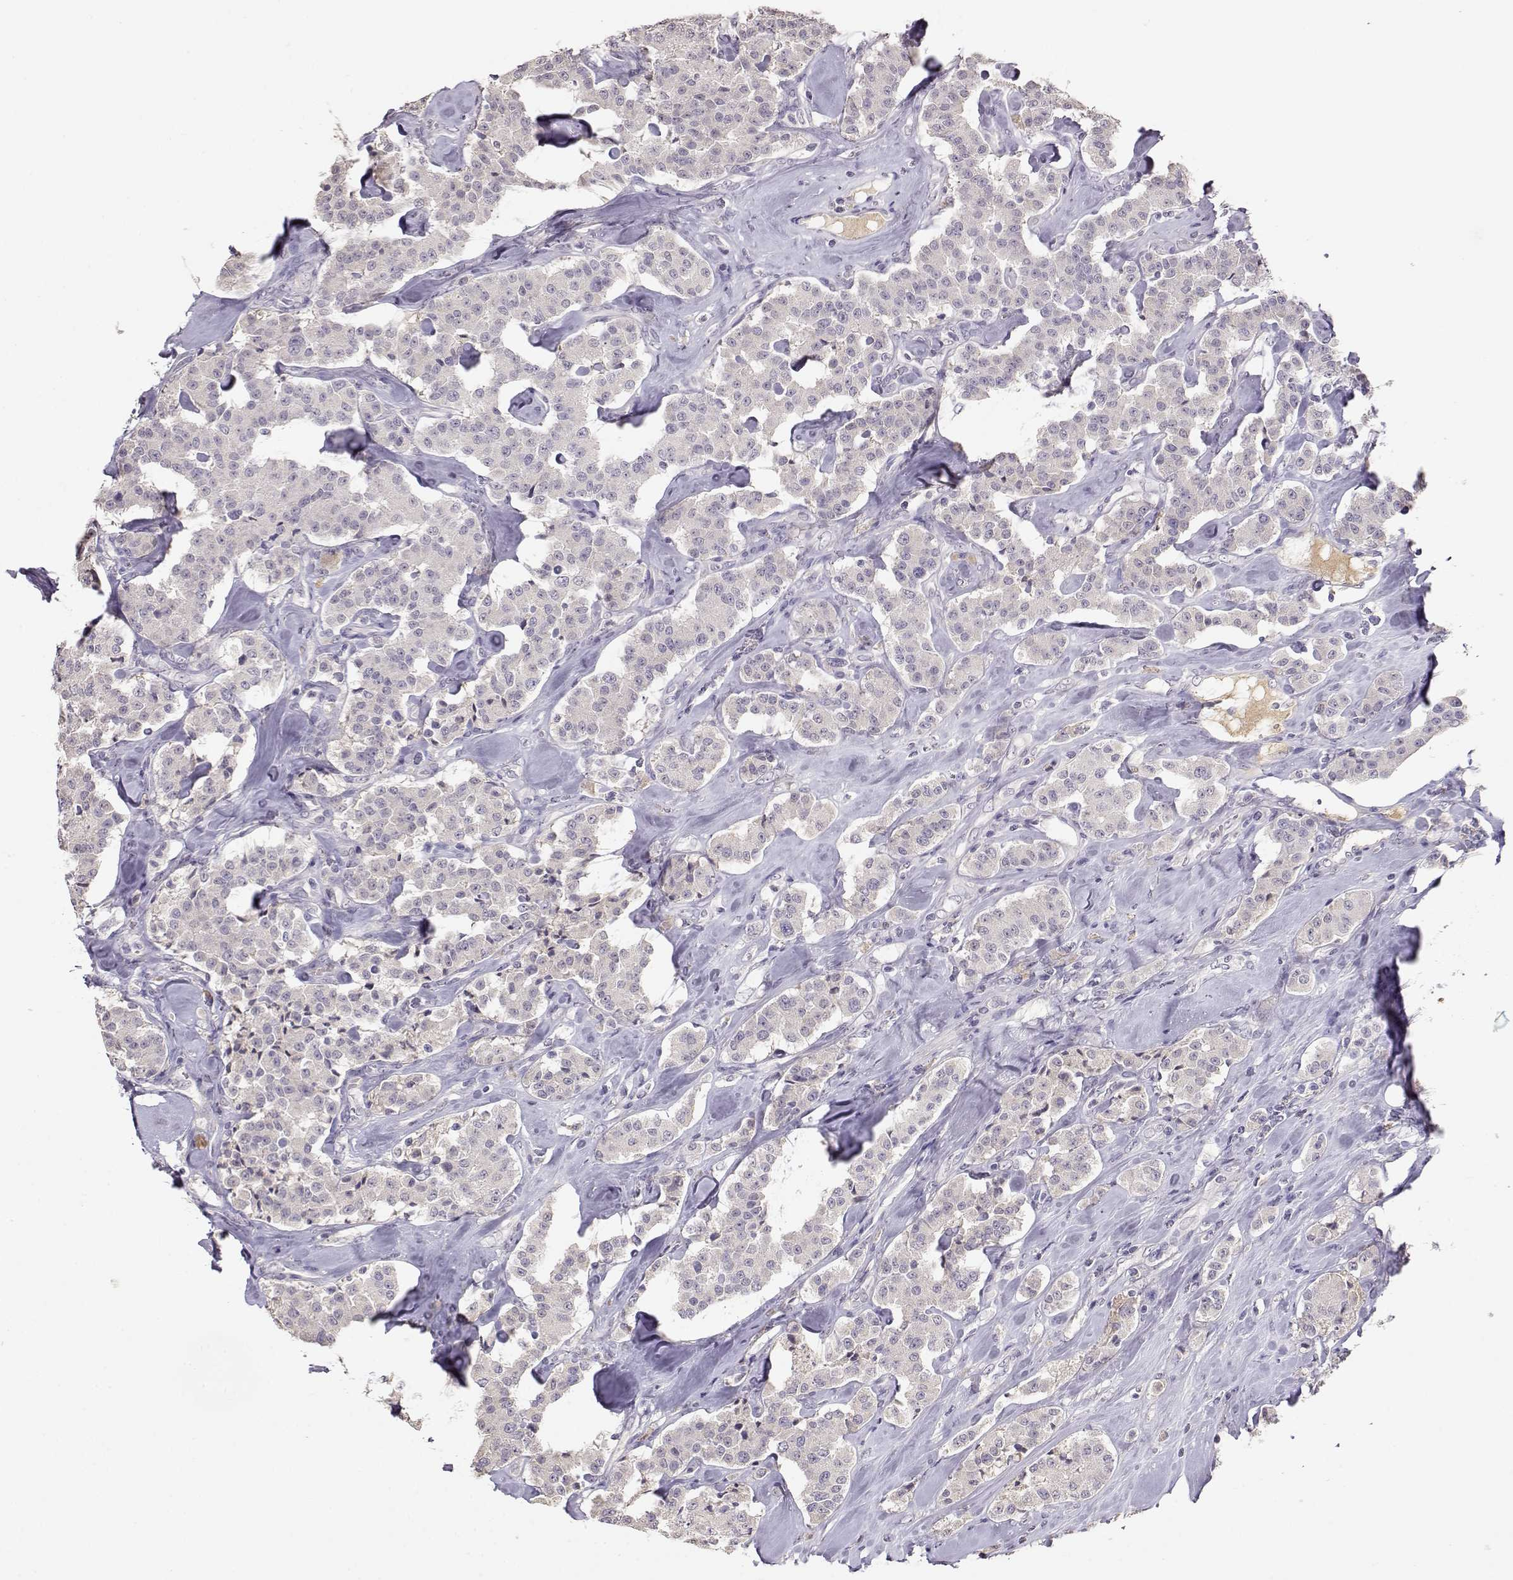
{"staining": {"intensity": "negative", "quantity": "none", "location": "none"}, "tissue": "carcinoid", "cell_type": "Tumor cells", "image_type": "cancer", "snomed": [{"axis": "morphology", "description": "Carcinoid, malignant, NOS"}, {"axis": "topography", "description": "Pancreas"}], "caption": "A high-resolution image shows immunohistochemistry staining of malignant carcinoid, which shows no significant positivity in tumor cells.", "gene": "TACR1", "patient": {"sex": "male", "age": 41}}